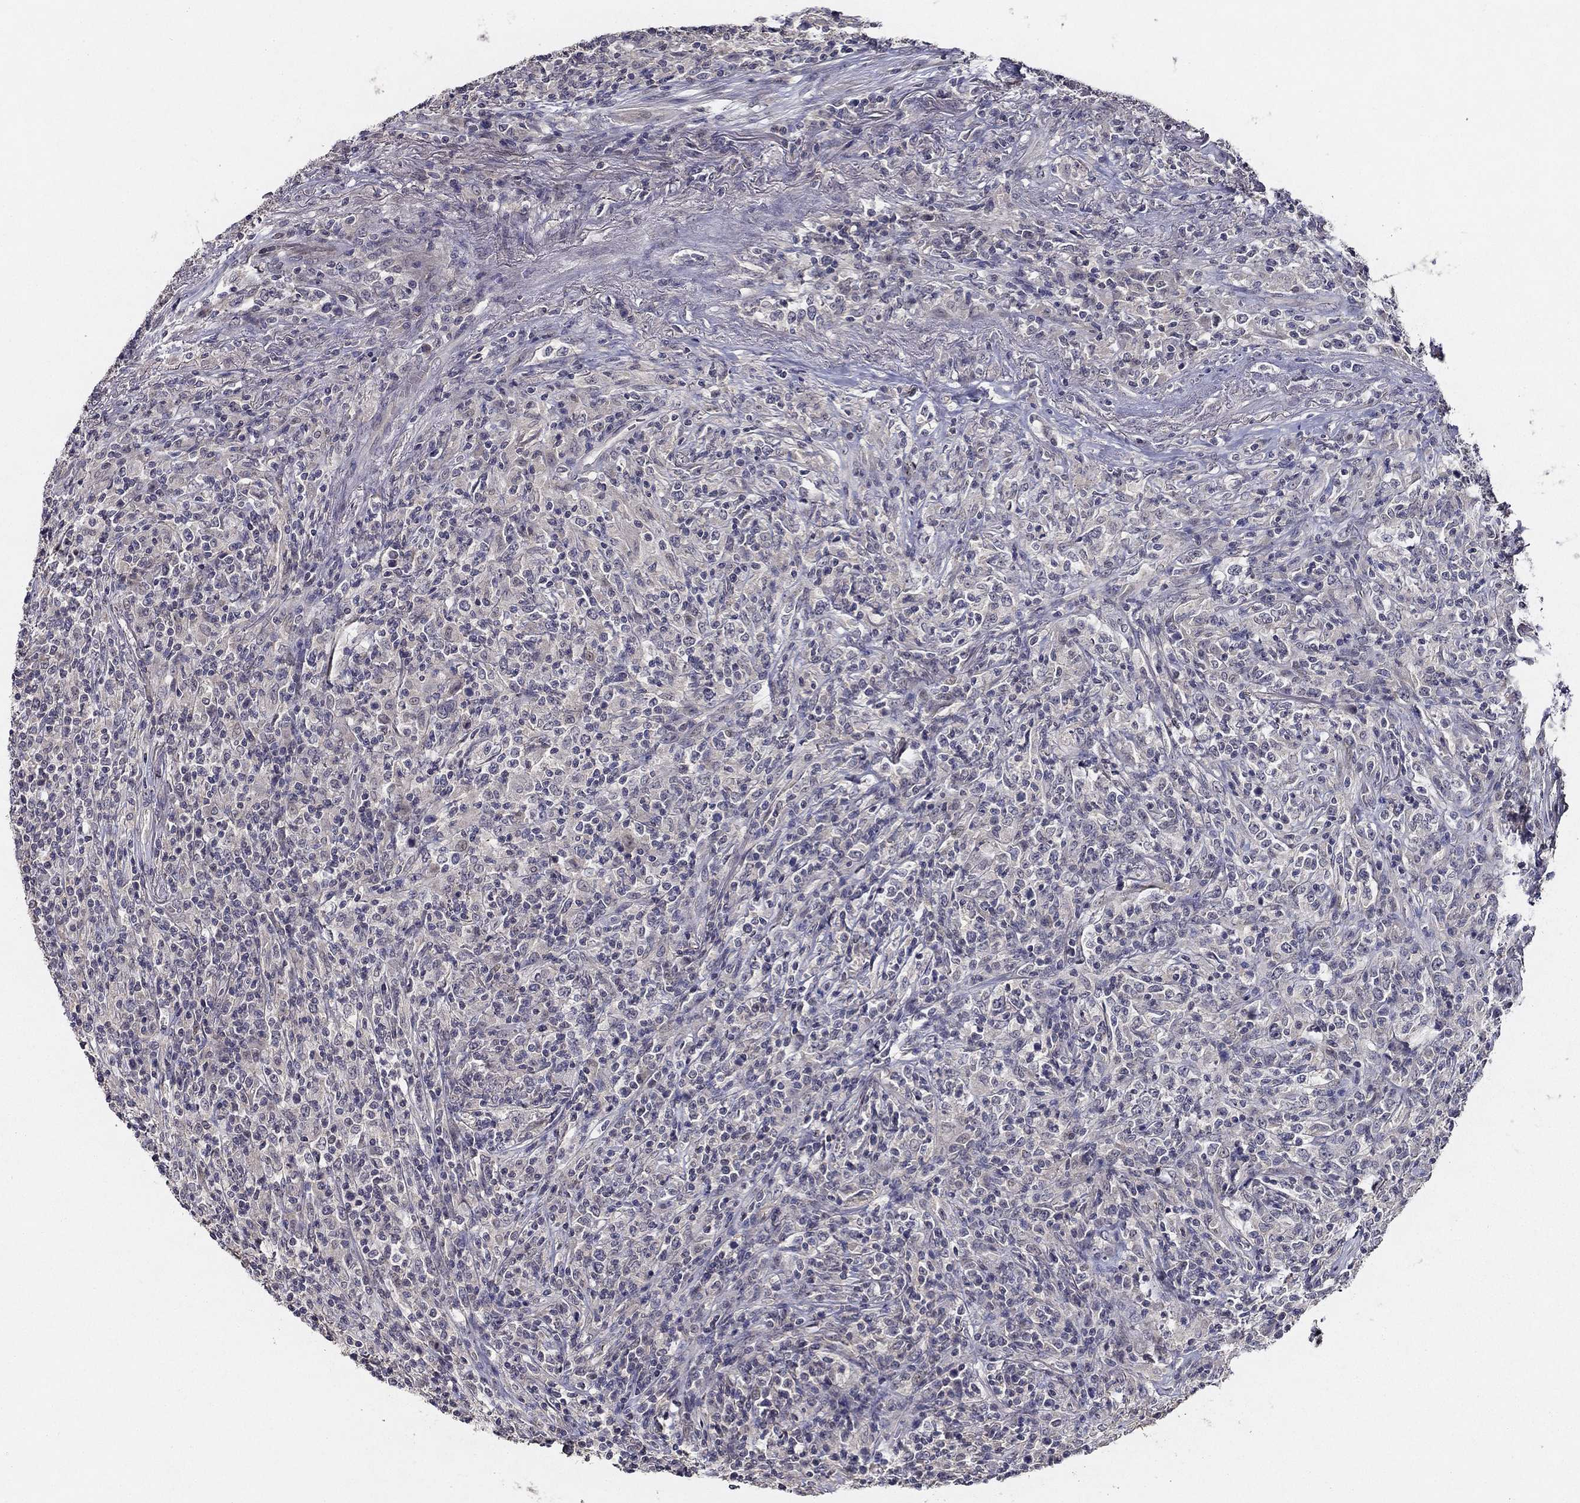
{"staining": {"intensity": "negative", "quantity": "none", "location": "none"}, "tissue": "lymphoma", "cell_type": "Tumor cells", "image_type": "cancer", "snomed": [{"axis": "morphology", "description": "Malignant lymphoma, non-Hodgkin's type, High grade"}, {"axis": "topography", "description": "Lung"}], "caption": "The immunohistochemistry (IHC) histopathology image has no significant positivity in tumor cells of high-grade malignant lymphoma, non-Hodgkin's type tissue.", "gene": "ESR2", "patient": {"sex": "male", "age": 79}}